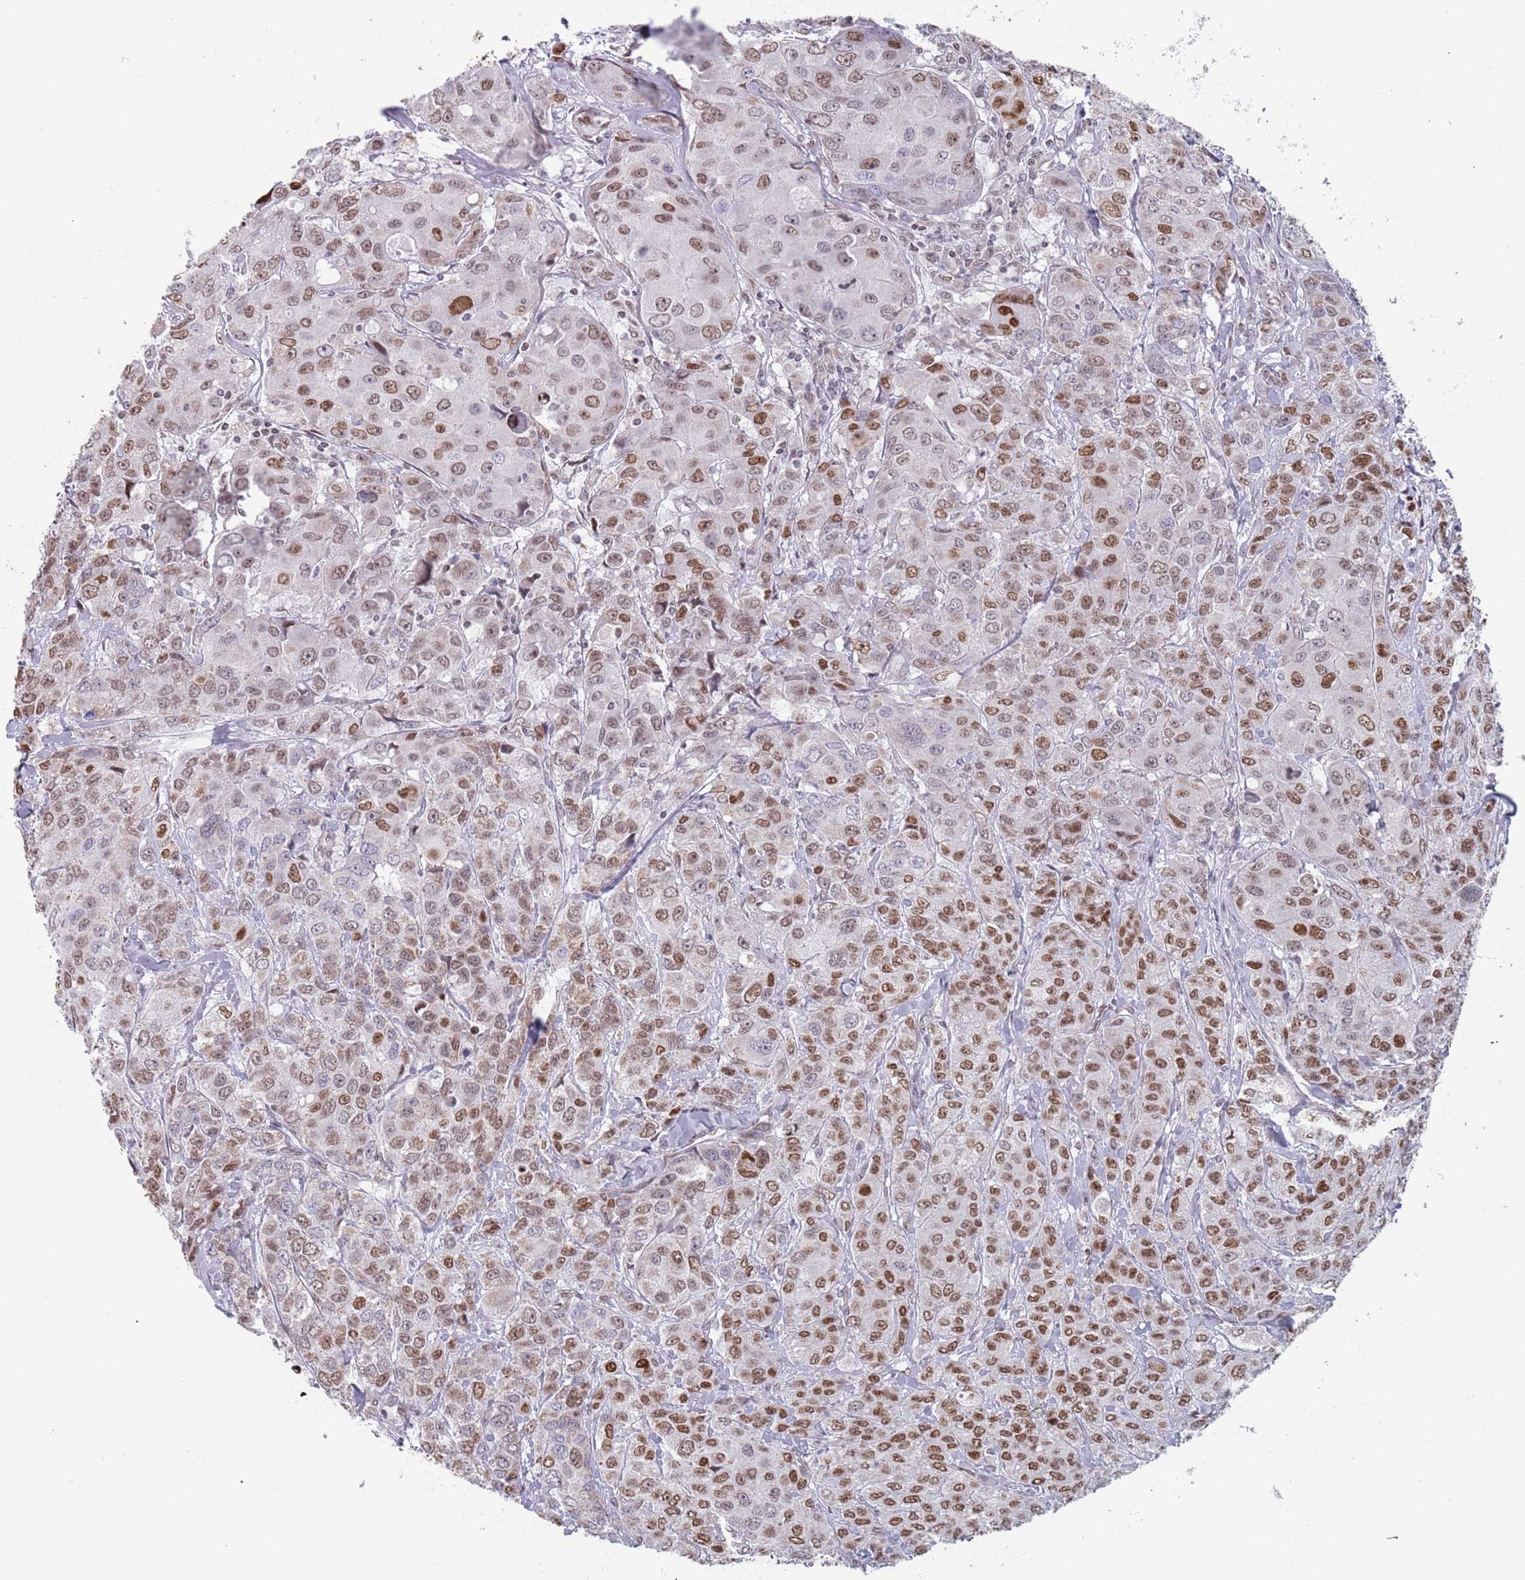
{"staining": {"intensity": "moderate", "quantity": ">75%", "location": "nuclear"}, "tissue": "breast cancer", "cell_type": "Tumor cells", "image_type": "cancer", "snomed": [{"axis": "morphology", "description": "Duct carcinoma"}, {"axis": "topography", "description": "Breast"}], "caption": "DAB (3,3'-diaminobenzidine) immunohistochemical staining of breast invasive ductal carcinoma reveals moderate nuclear protein staining in approximately >75% of tumor cells. The staining was performed using DAB (3,3'-diaminobenzidine) to visualize the protein expression in brown, while the nuclei were stained in blue with hematoxylin (Magnification: 20x).", "gene": "MFSD12", "patient": {"sex": "female", "age": 43}}